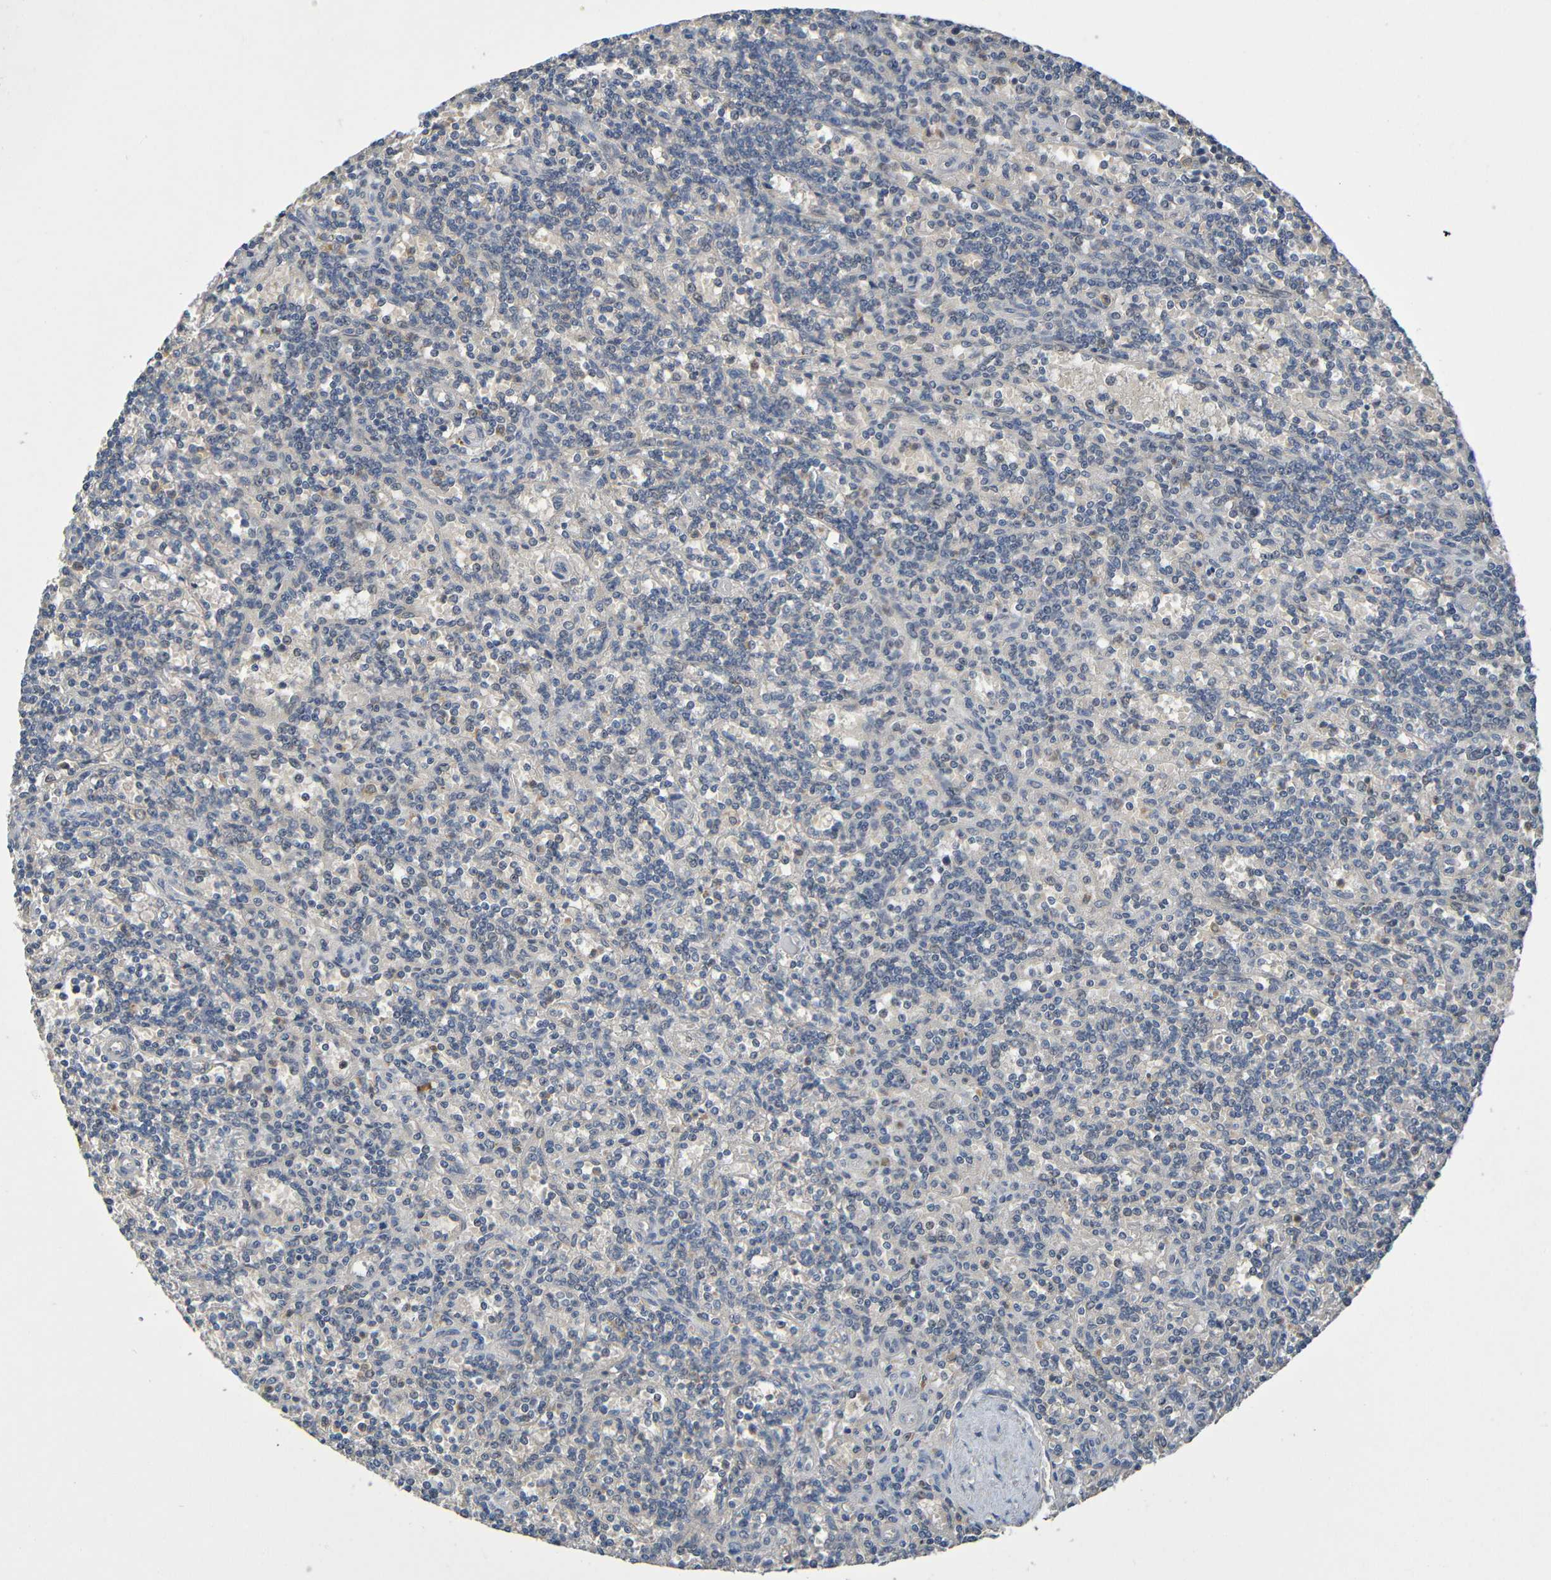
{"staining": {"intensity": "negative", "quantity": "none", "location": "none"}, "tissue": "lymphoma", "cell_type": "Tumor cells", "image_type": "cancer", "snomed": [{"axis": "morphology", "description": "Malignant lymphoma, non-Hodgkin's type, Low grade"}, {"axis": "topography", "description": "Spleen"}], "caption": "The immunohistochemistry (IHC) photomicrograph has no significant staining in tumor cells of low-grade malignant lymphoma, non-Hodgkin's type tissue. (DAB (3,3'-diaminobenzidine) immunohistochemistry (IHC) with hematoxylin counter stain).", "gene": "C1QA", "patient": {"sex": "male", "age": 73}}